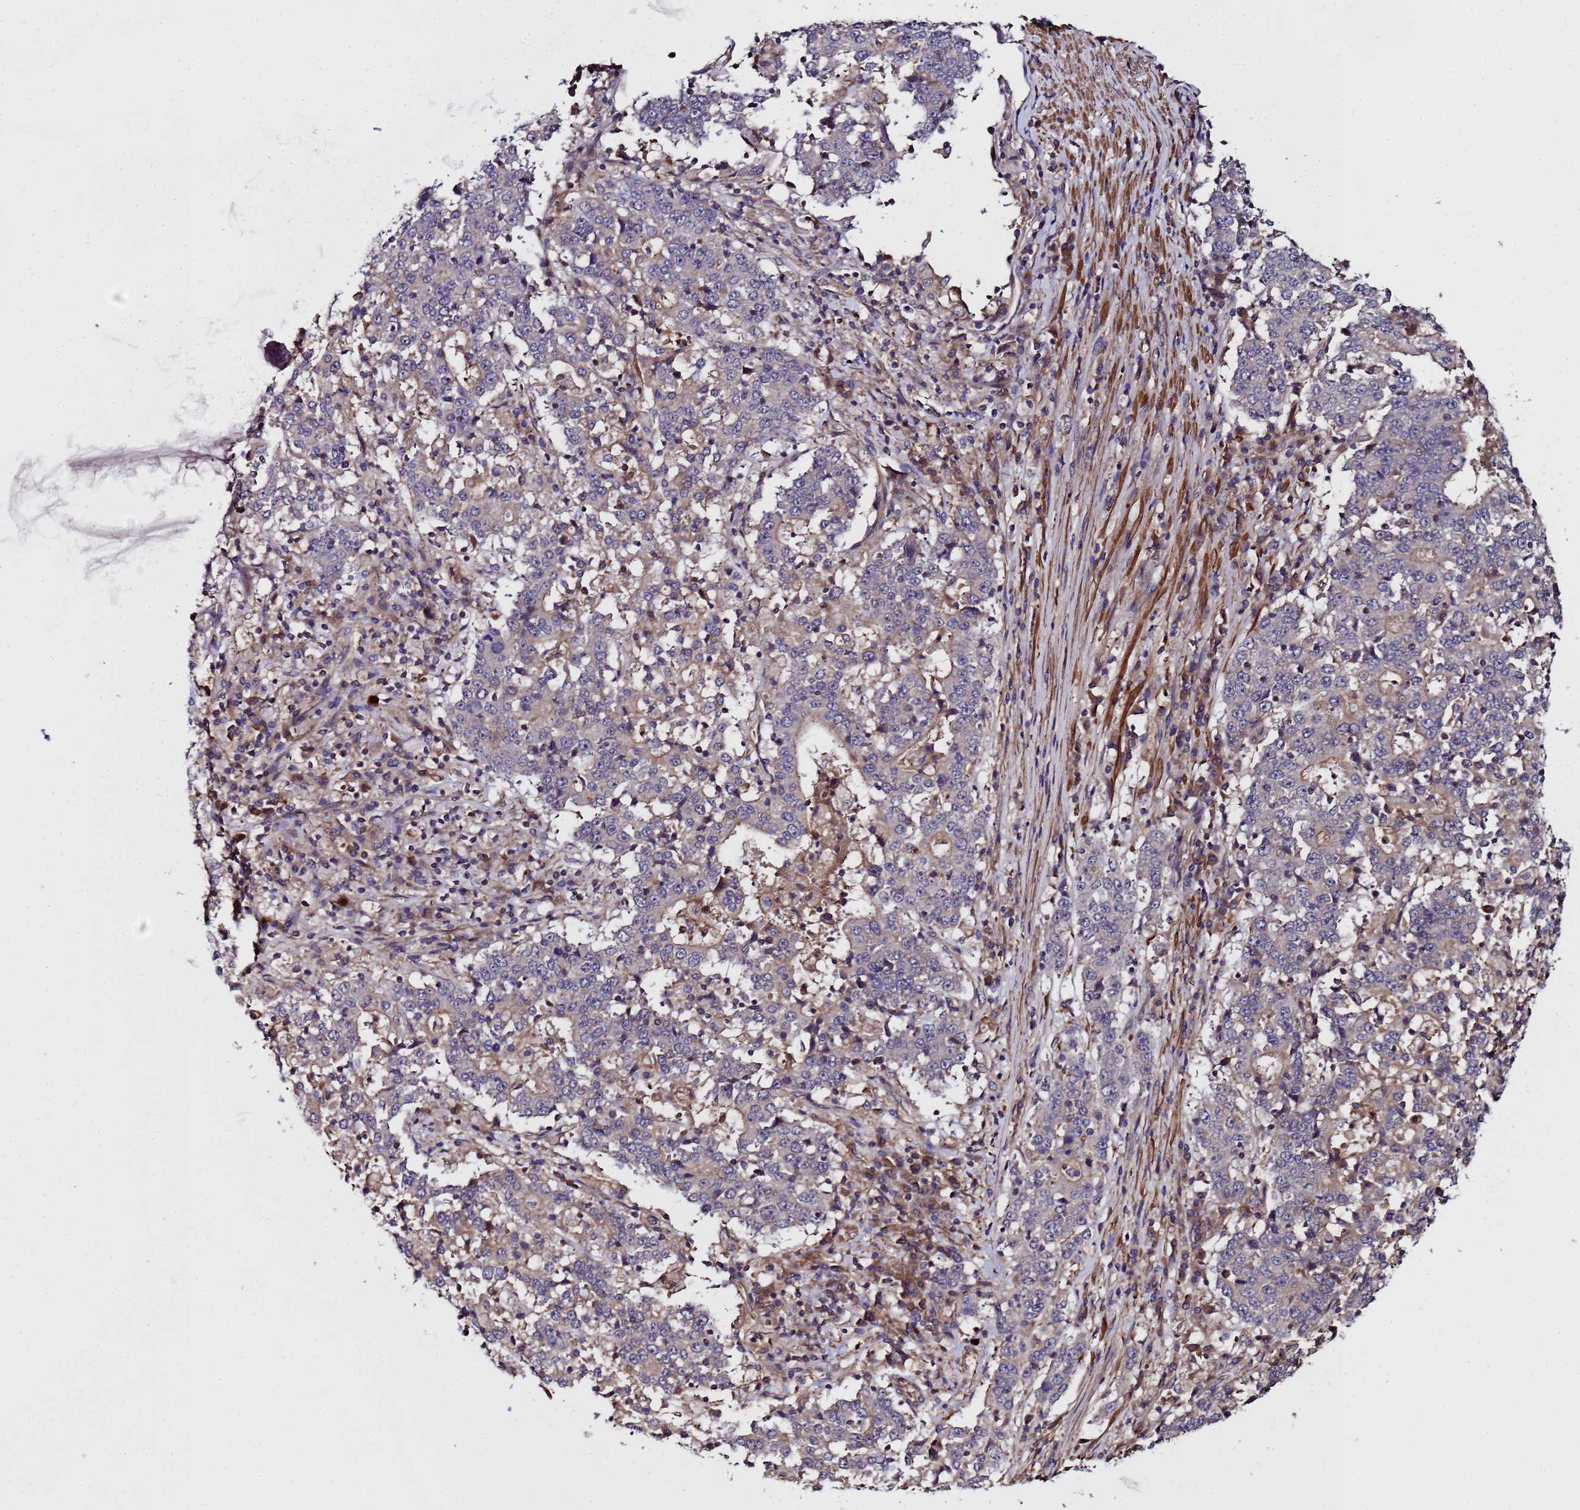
{"staining": {"intensity": "weak", "quantity": "<25%", "location": "cytoplasmic/membranous"}, "tissue": "stomach cancer", "cell_type": "Tumor cells", "image_type": "cancer", "snomed": [{"axis": "morphology", "description": "Adenocarcinoma, NOS"}, {"axis": "topography", "description": "Stomach"}], "caption": "High power microscopy image of an immunohistochemistry image of adenocarcinoma (stomach), revealing no significant positivity in tumor cells.", "gene": "GSTCD", "patient": {"sex": "male", "age": 59}}